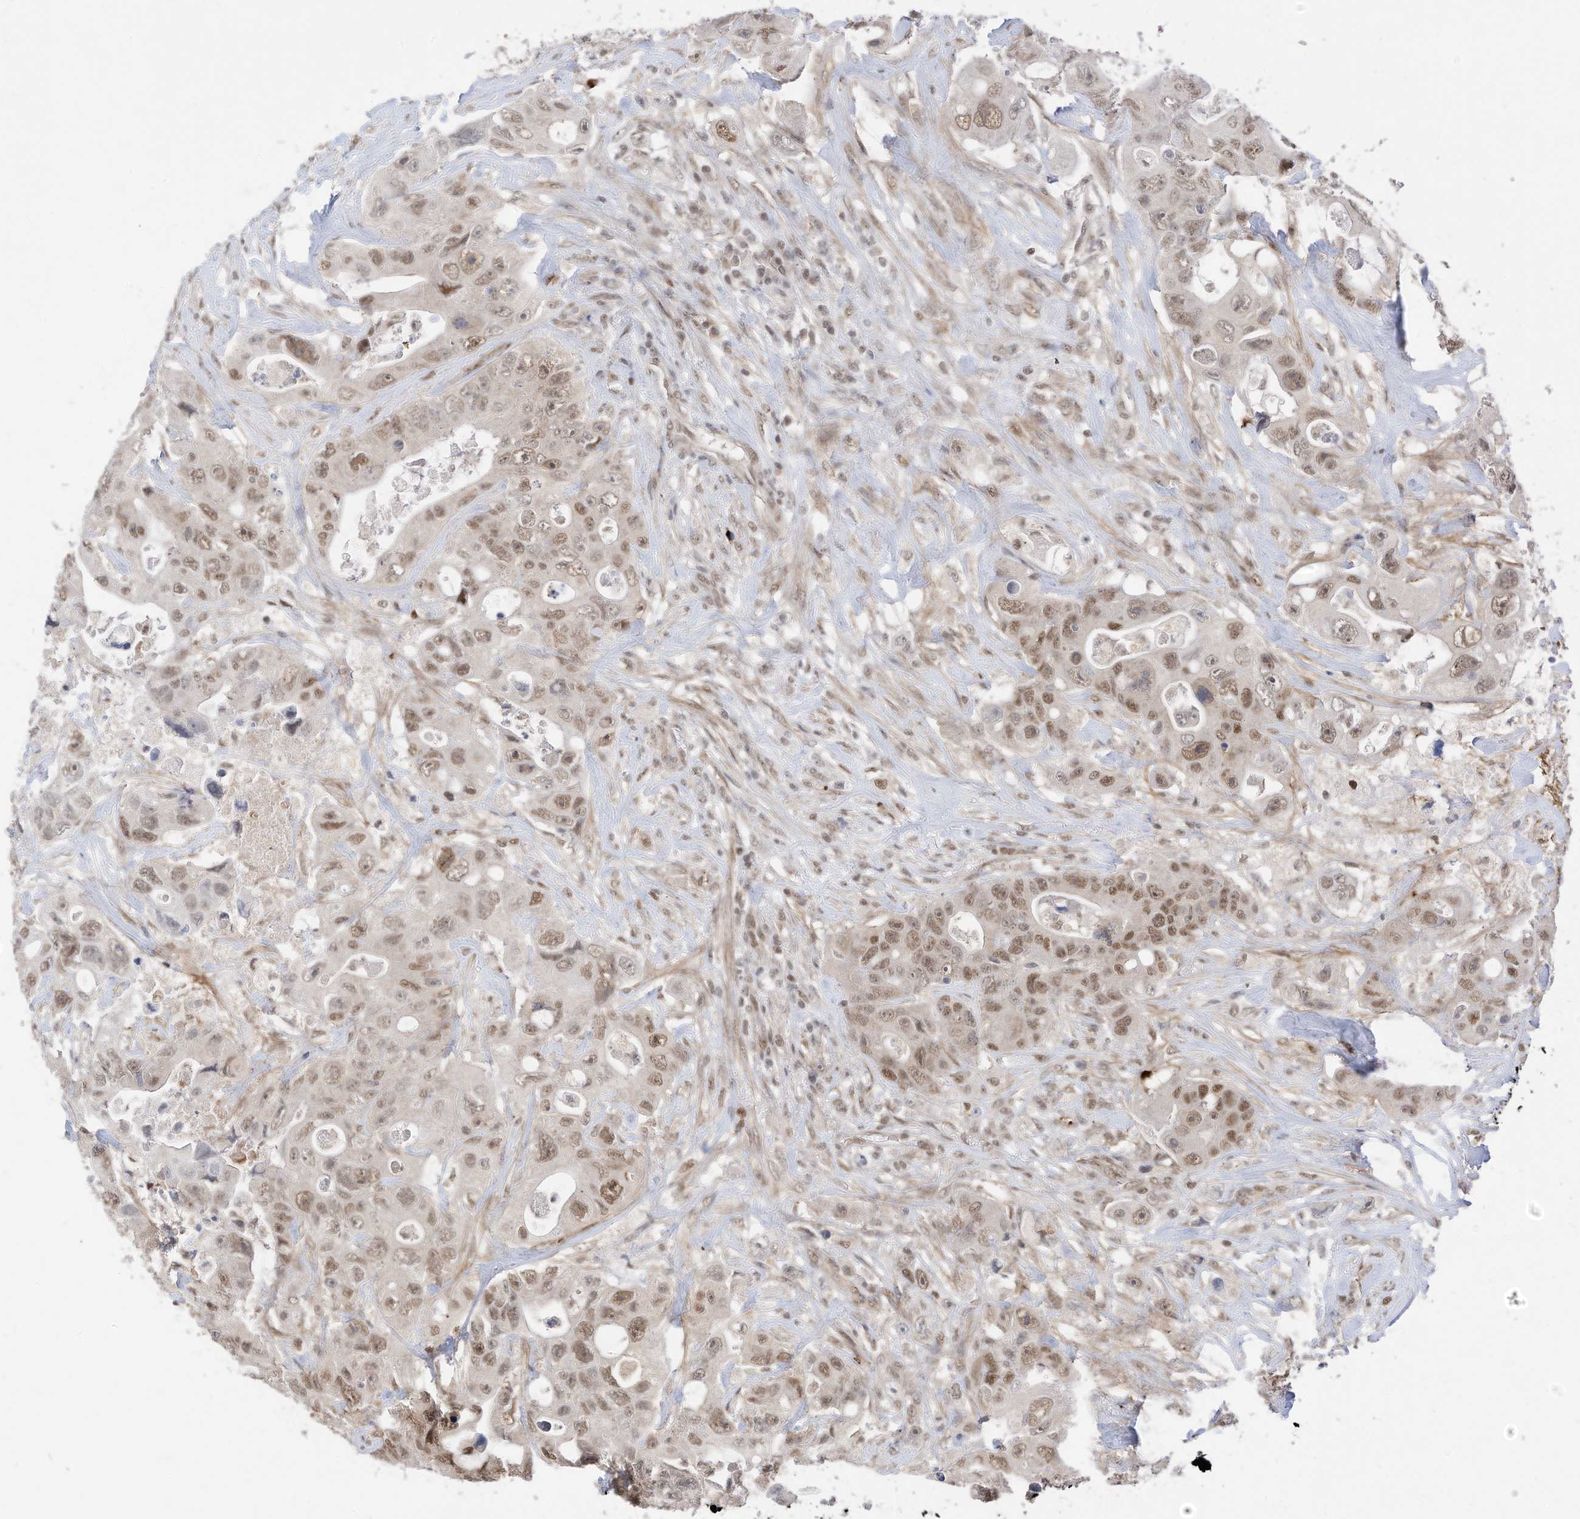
{"staining": {"intensity": "moderate", "quantity": ">75%", "location": "nuclear"}, "tissue": "colorectal cancer", "cell_type": "Tumor cells", "image_type": "cancer", "snomed": [{"axis": "morphology", "description": "Adenocarcinoma, NOS"}, {"axis": "topography", "description": "Colon"}], "caption": "The histopathology image displays a brown stain indicating the presence of a protein in the nuclear of tumor cells in colorectal cancer (adenocarcinoma).", "gene": "OGT", "patient": {"sex": "female", "age": 46}}